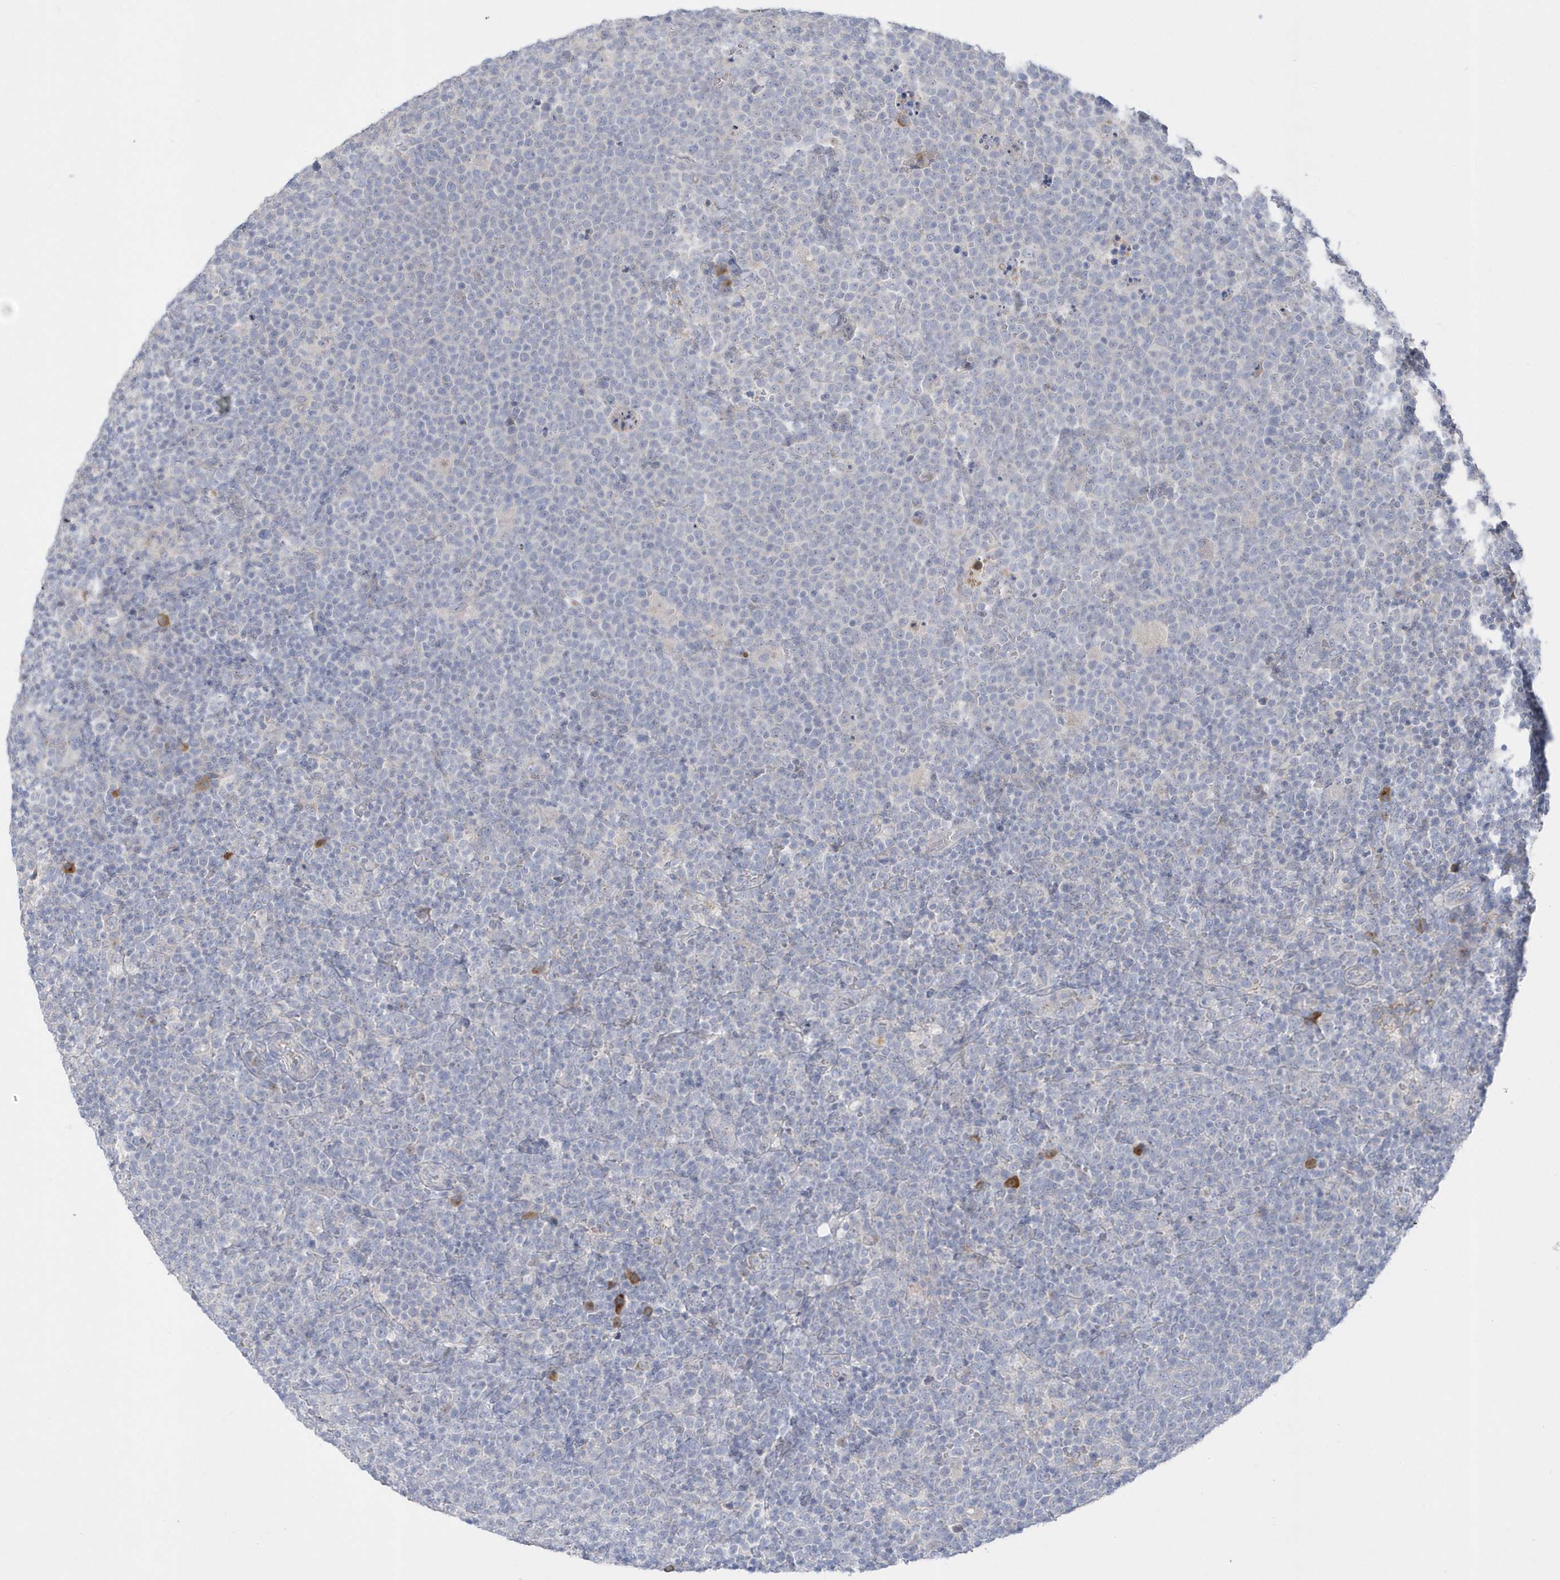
{"staining": {"intensity": "negative", "quantity": "none", "location": "none"}, "tissue": "lymphoma", "cell_type": "Tumor cells", "image_type": "cancer", "snomed": [{"axis": "morphology", "description": "Malignant lymphoma, non-Hodgkin's type, High grade"}, {"axis": "topography", "description": "Lymph node"}], "caption": "Lymphoma stained for a protein using immunohistochemistry (IHC) shows no positivity tumor cells.", "gene": "SEMA3D", "patient": {"sex": "male", "age": 61}}